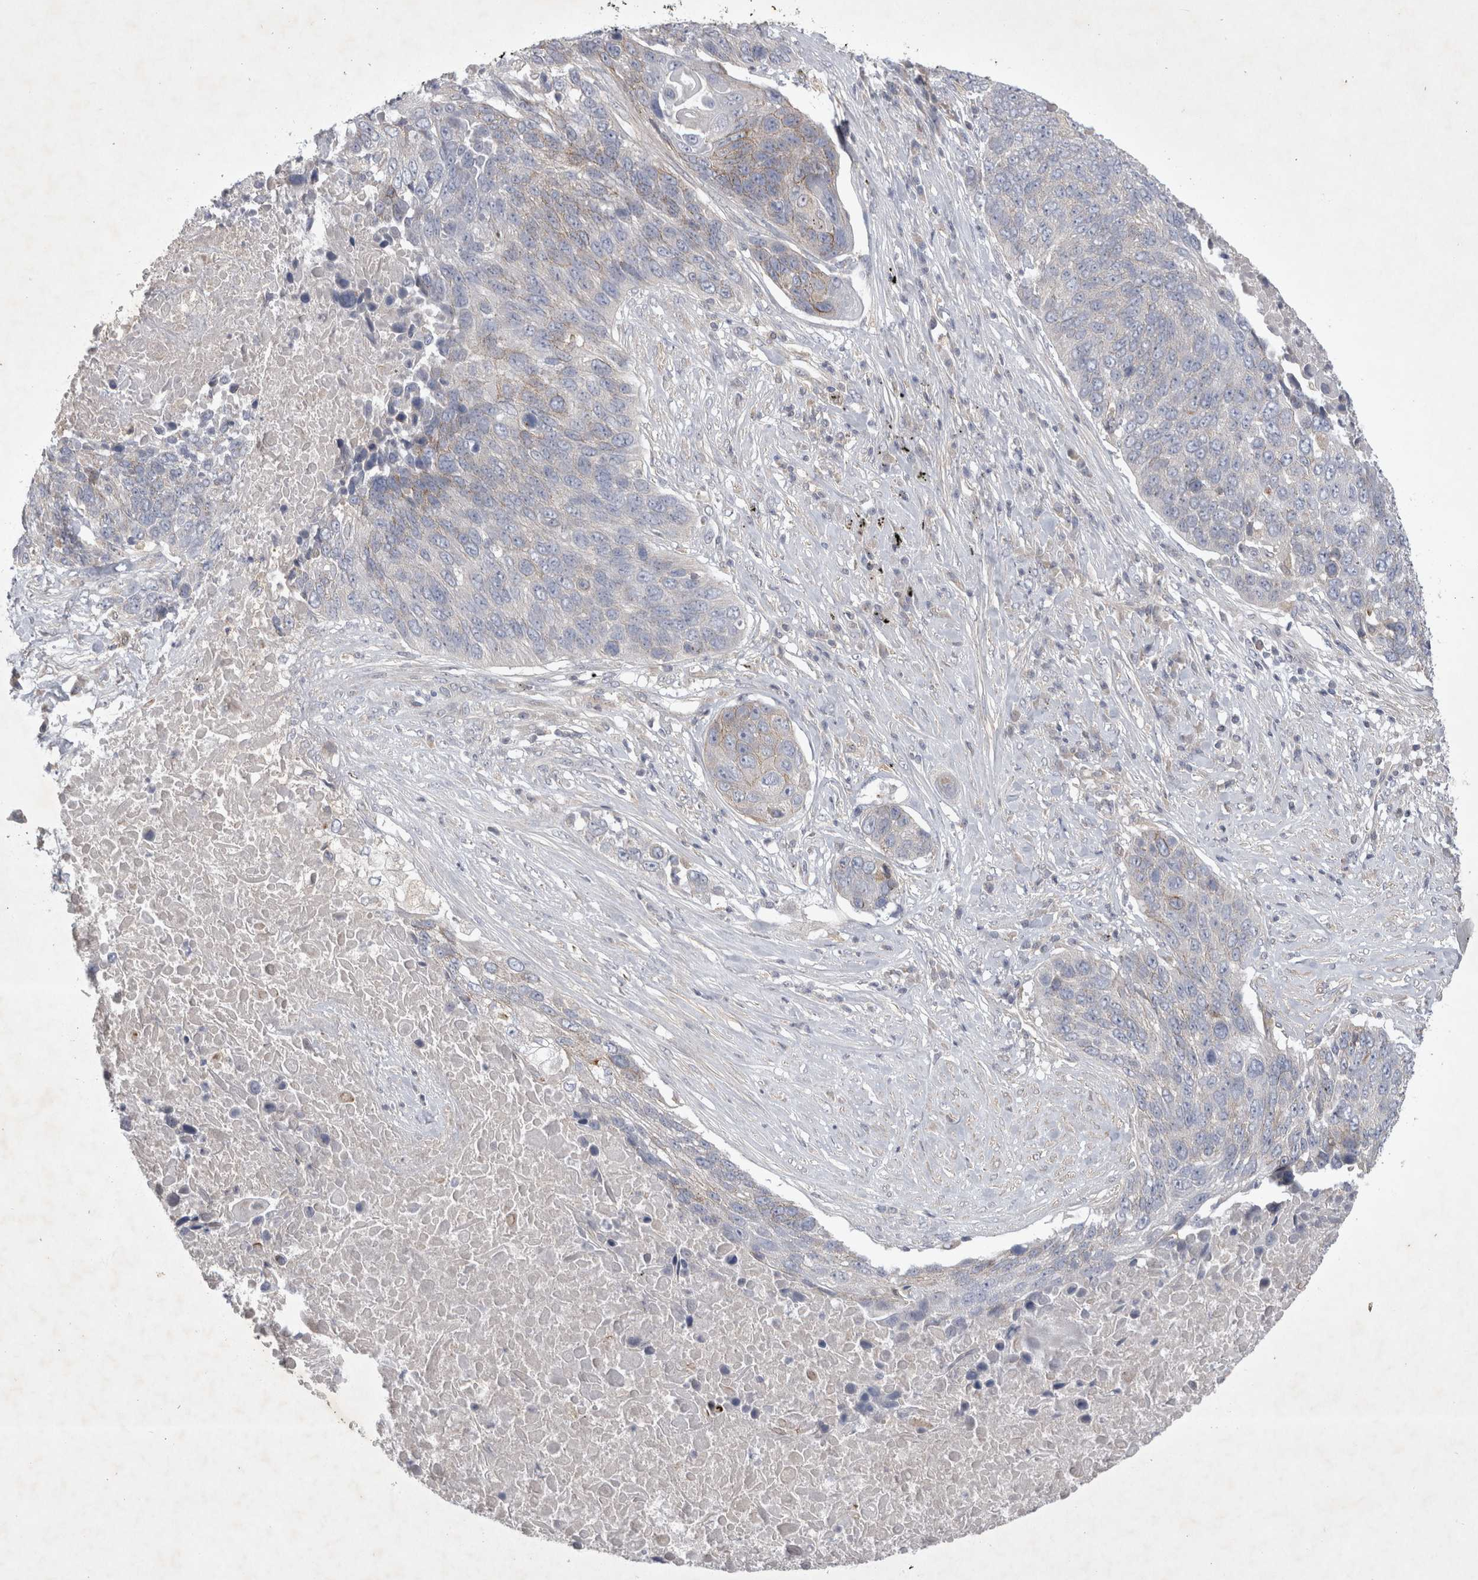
{"staining": {"intensity": "weak", "quantity": "<25%", "location": "cytoplasmic/membranous"}, "tissue": "lung cancer", "cell_type": "Tumor cells", "image_type": "cancer", "snomed": [{"axis": "morphology", "description": "Squamous cell carcinoma, NOS"}, {"axis": "topography", "description": "Lung"}], "caption": "Image shows no significant protein expression in tumor cells of lung squamous cell carcinoma. The staining was performed using DAB (3,3'-diaminobenzidine) to visualize the protein expression in brown, while the nuclei were stained in blue with hematoxylin (Magnification: 20x).", "gene": "SRD5A3", "patient": {"sex": "male", "age": 66}}